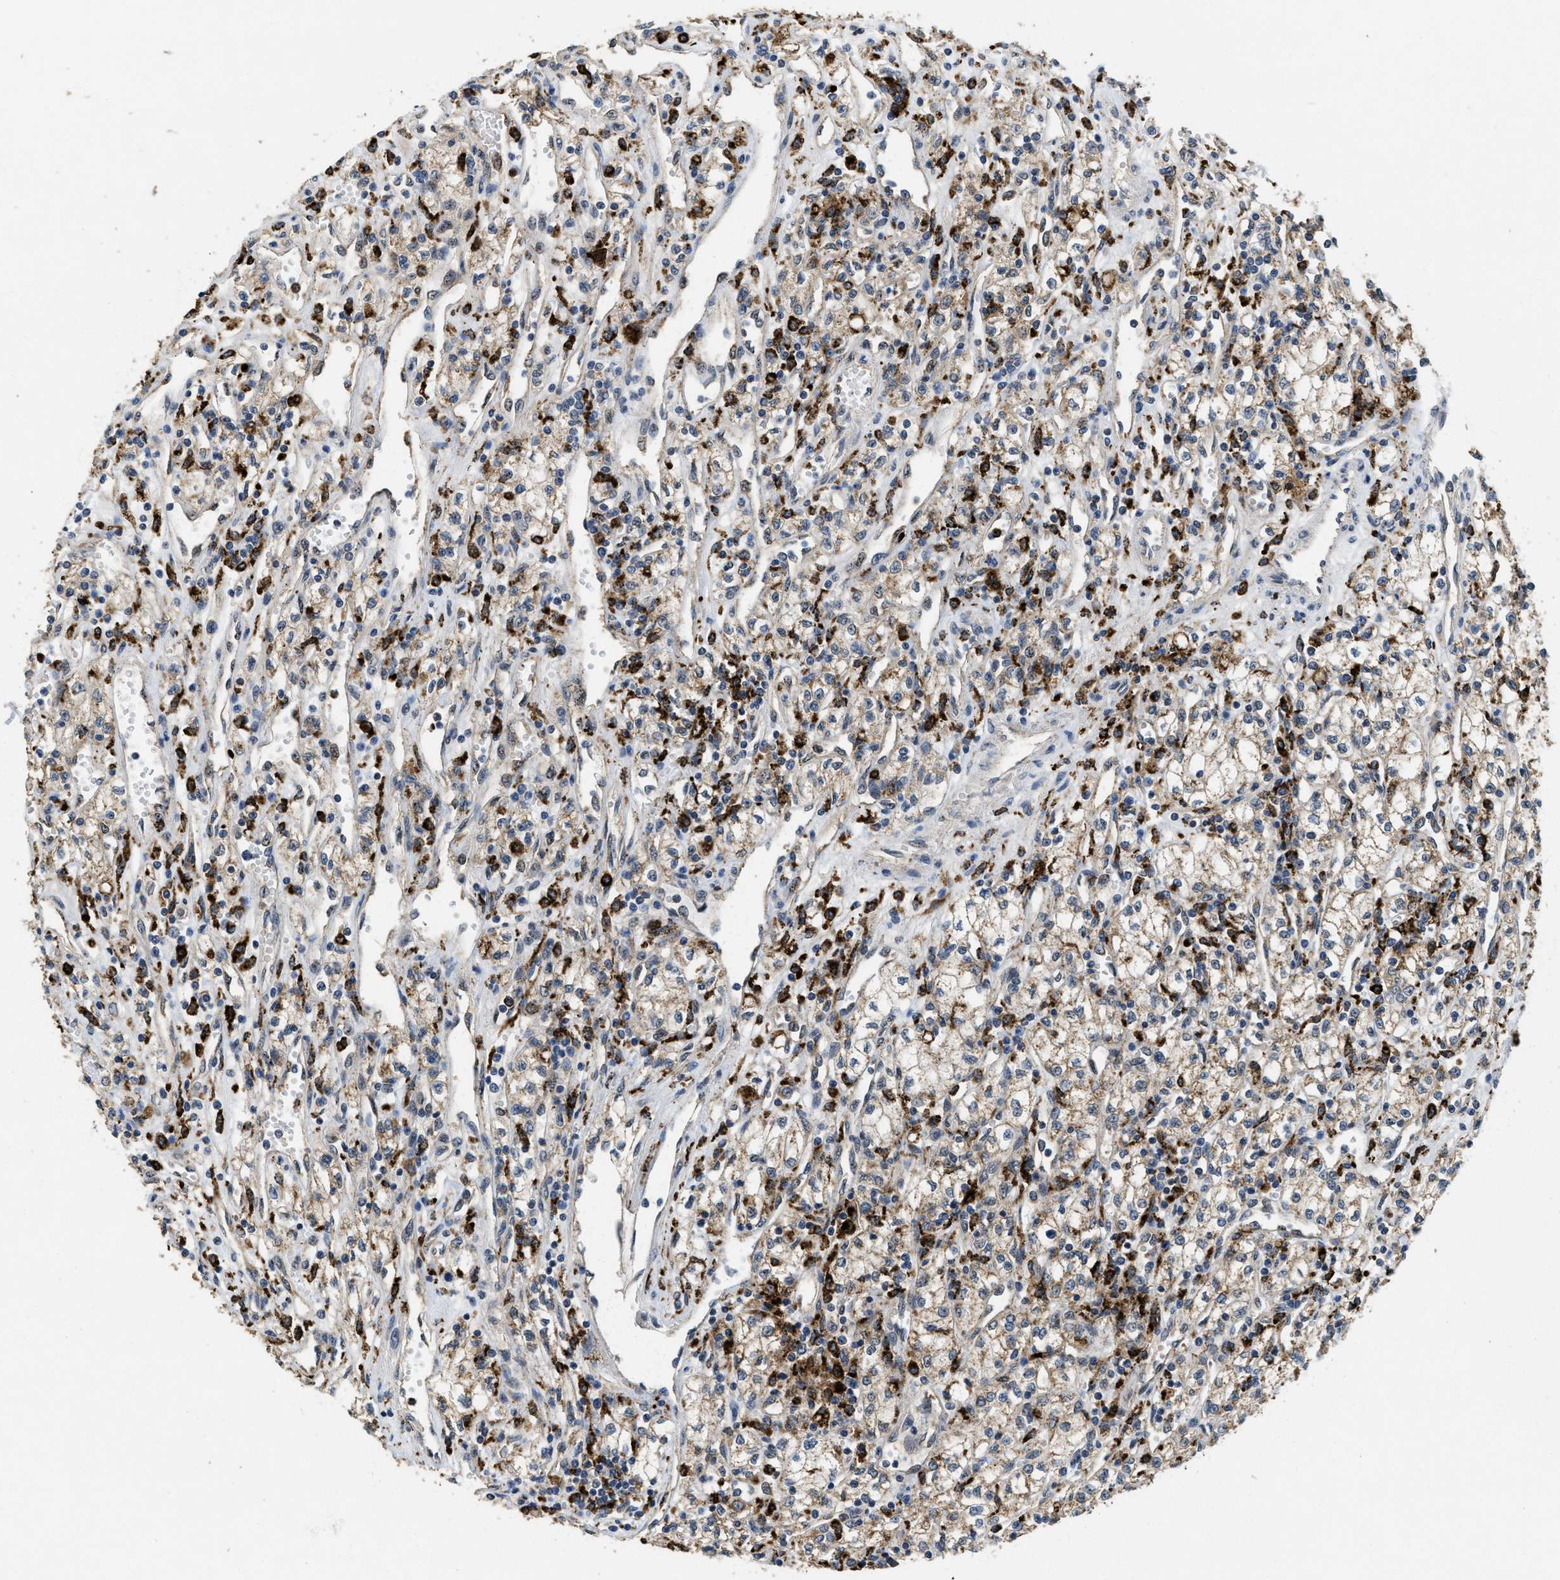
{"staining": {"intensity": "weak", "quantity": ">75%", "location": "cytoplasmic/membranous"}, "tissue": "renal cancer", "cell_type": "Tumor cells", "image_type": "cancer", "snomed": [{"axis": "morphology", "description": "Adenocarcinoma, NOS"}, {"axis": "topography", "description": "Kidney"}], "caption": "Immunohistochemistry (IHC) (DAB) staining of human adenocarcinoma (renal) displays weak cytoplasmic/membranous protein positivity in approximately >75% of tumor cells.", "gene": "BMPR2", "patient": {"sex": "male", "age": 59}}